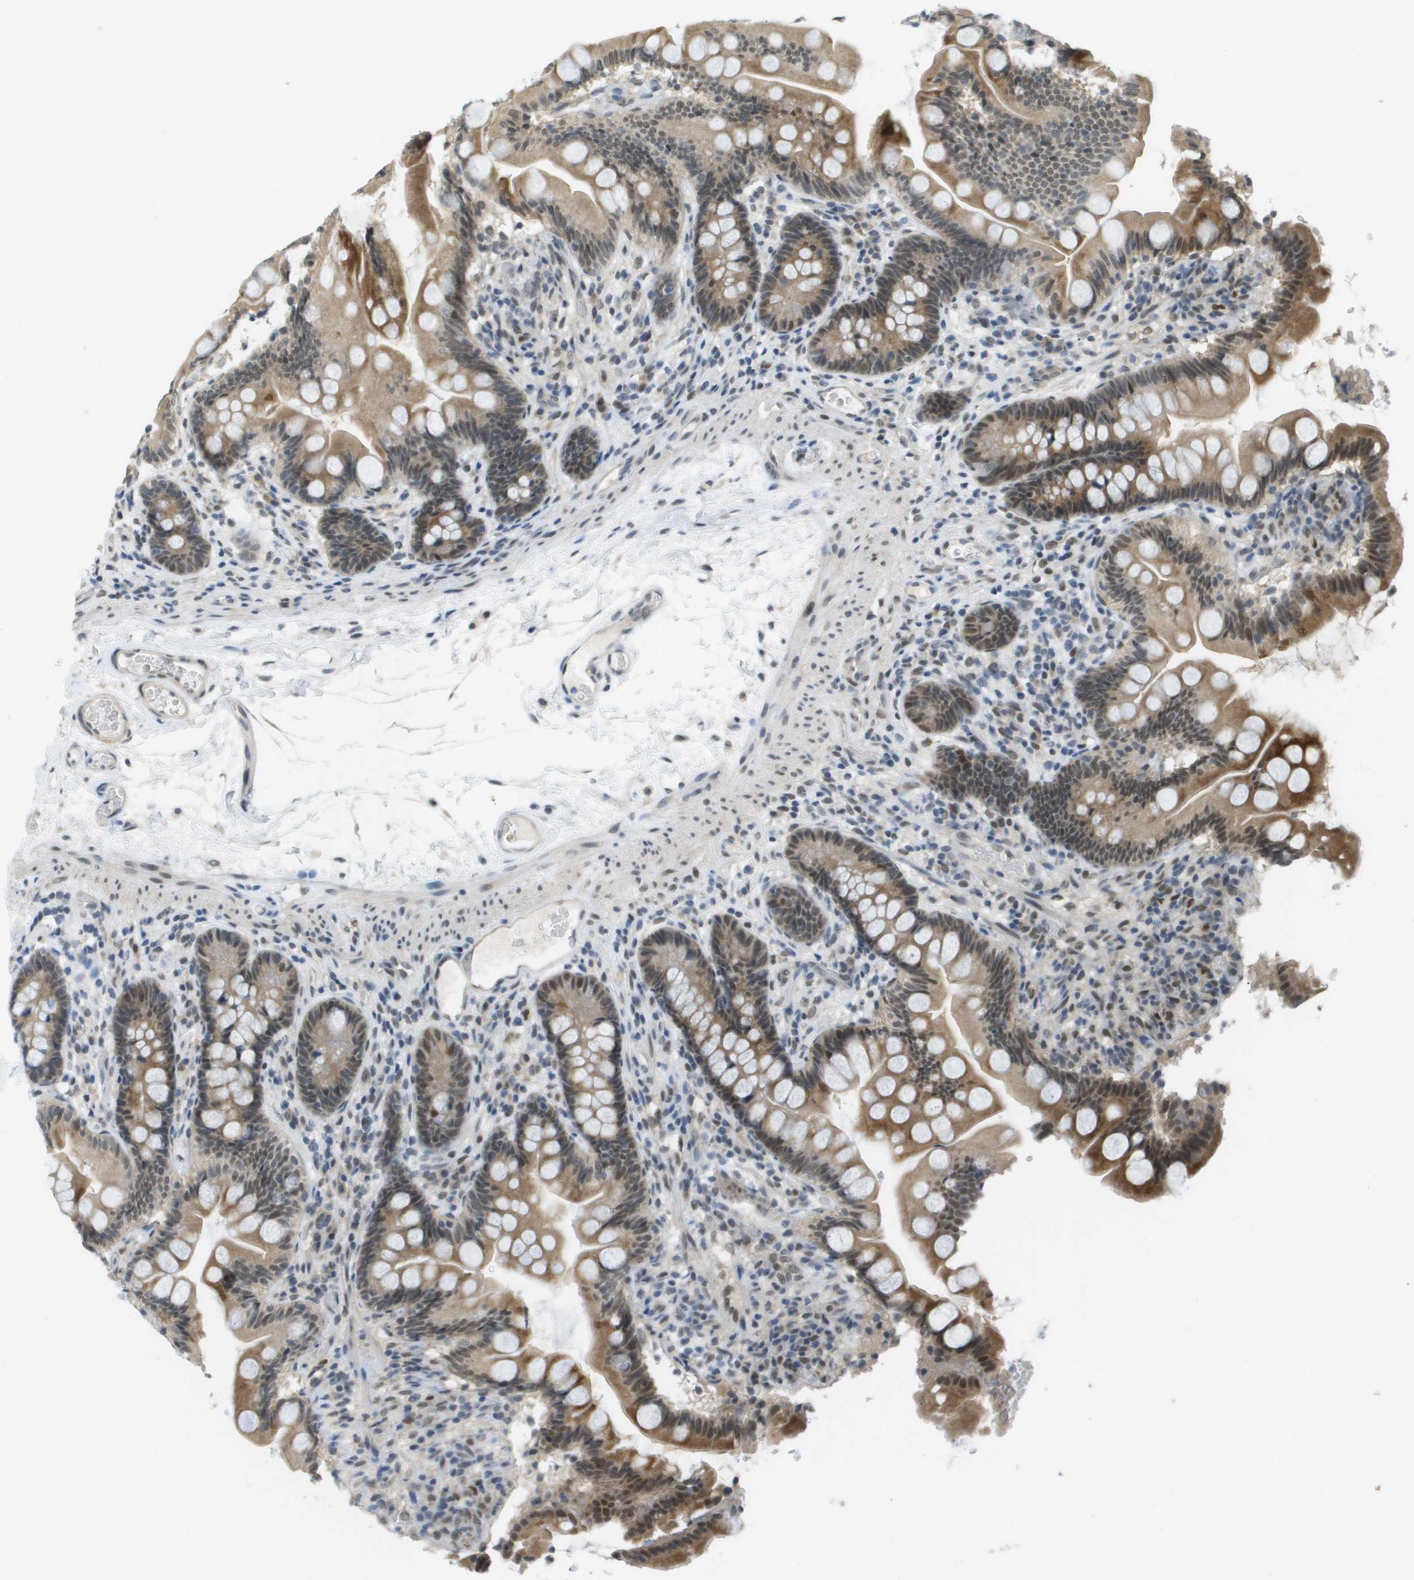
{"staining": {"intensity": "moderate", "quantity": ">75%", "location": "cytoplasmic/membranous"}, "tissue": "small intestine", "cell_type": "Glandular cells", "image_type": "normal", "snomed": [{"axis": "morphology", "description": "Normal tissue, NOS"}, {"axis": "topography", "description": "Small intestine"}], "caption": "Immunohistochemical staining of normal human small intestine shows moderate cytoplasmic/membranous protein staining in about >75% of glandular cells. (DAB IHC, brown staining for protein, blue staining for nuclei).", "gene": "ARID1B", "patient": {"sex": "female", "age": 56}}